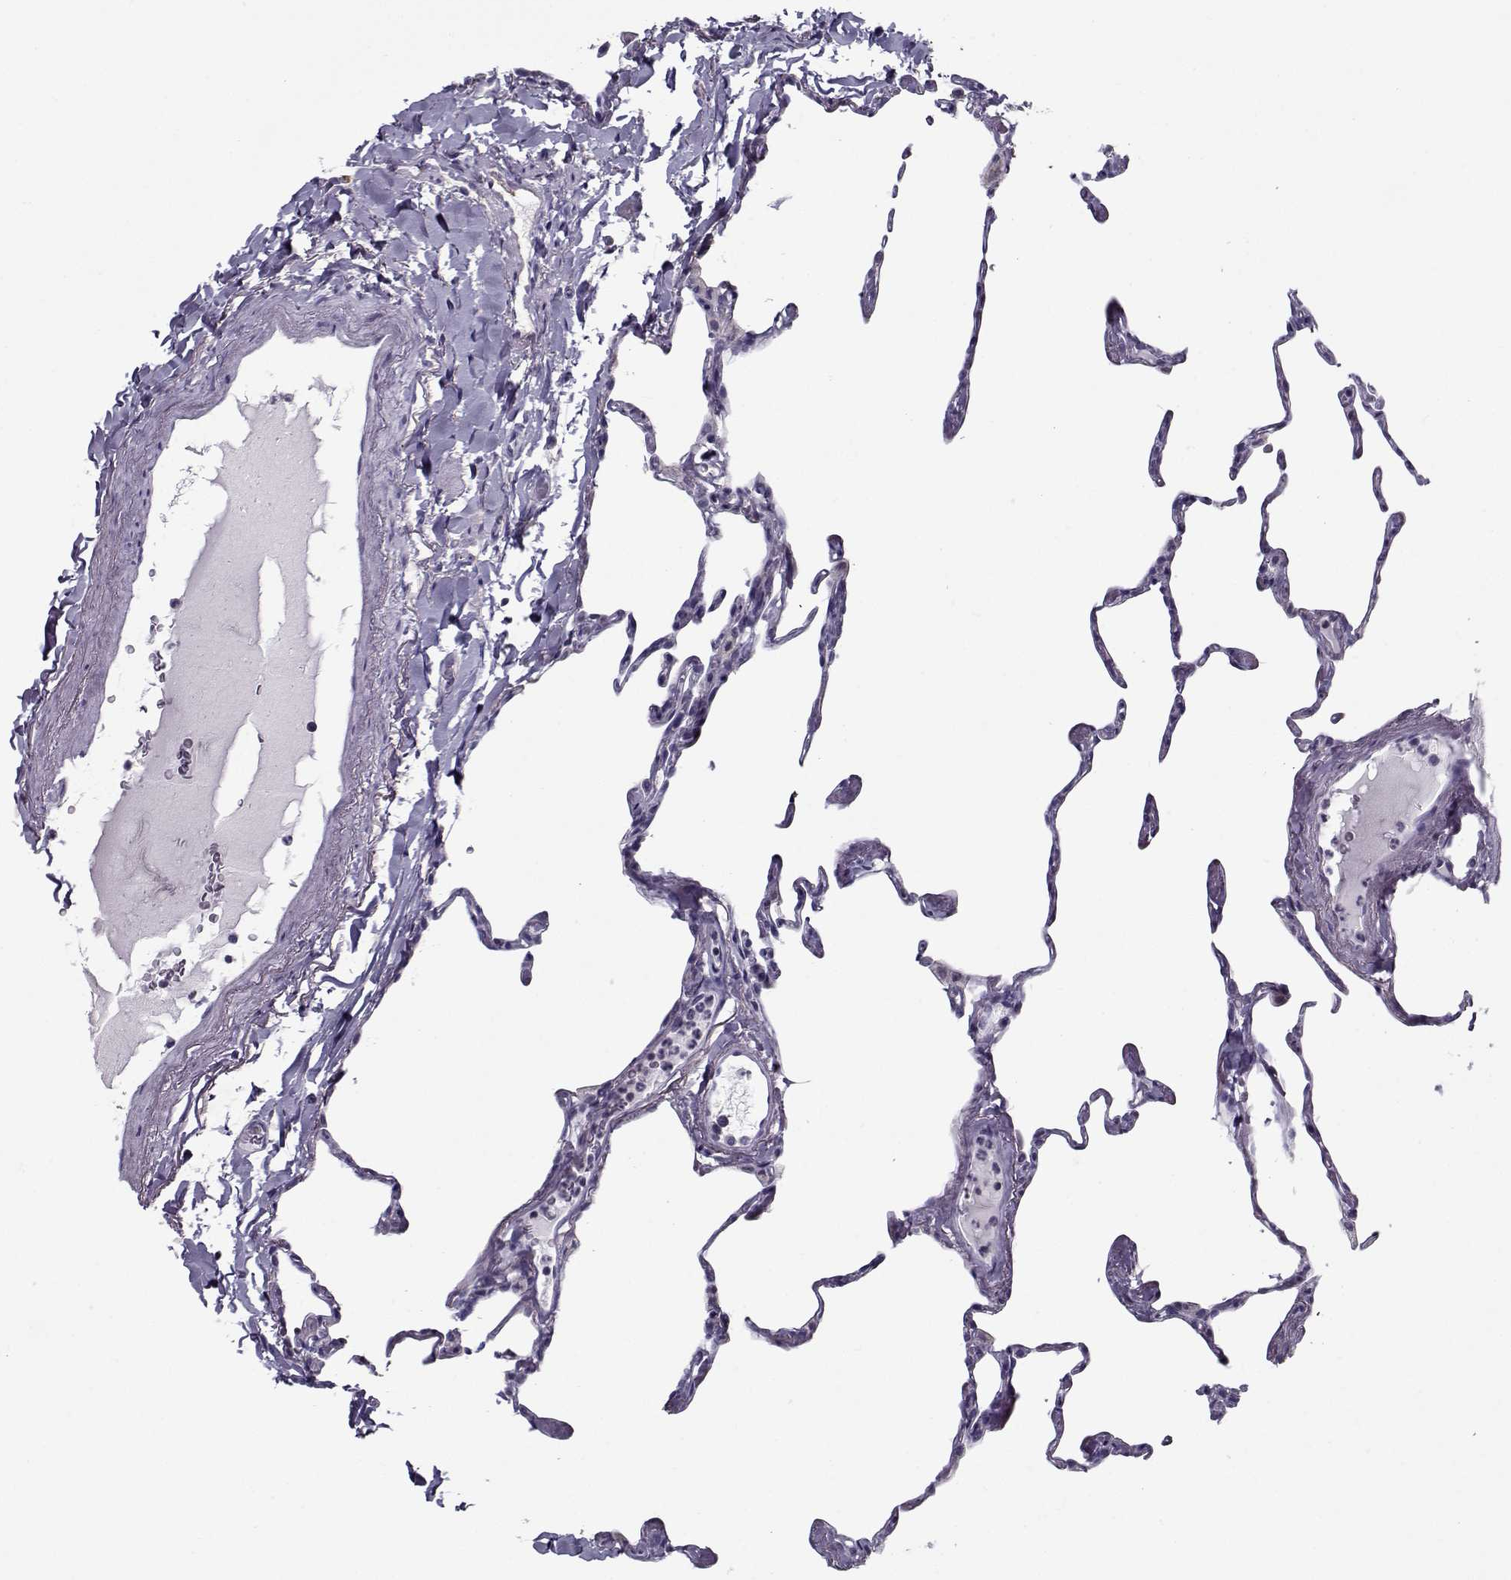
{"staining": {"intensity": "negative", "quantity": "none", "location": "none"}, "tissue": "lung", "cell_type": "Alveolar cells", "image_type": "normal", "snomed": [{"axis": "morphology", "description": "Normal tissue, NOS"}, {"axis": "topography", "description": "Lung"}], "caption": "Benign lung was stained to show a protein in brown. There is no significant positivity in alveolar cells. Brightfield microscopy of immunohistochemistry (IHC) stained with DAB (brown) and hematoxylin (blue), captured at high magnification.", "gene": "PP2D1", "patient": {"sex": "male", "age": 65}}